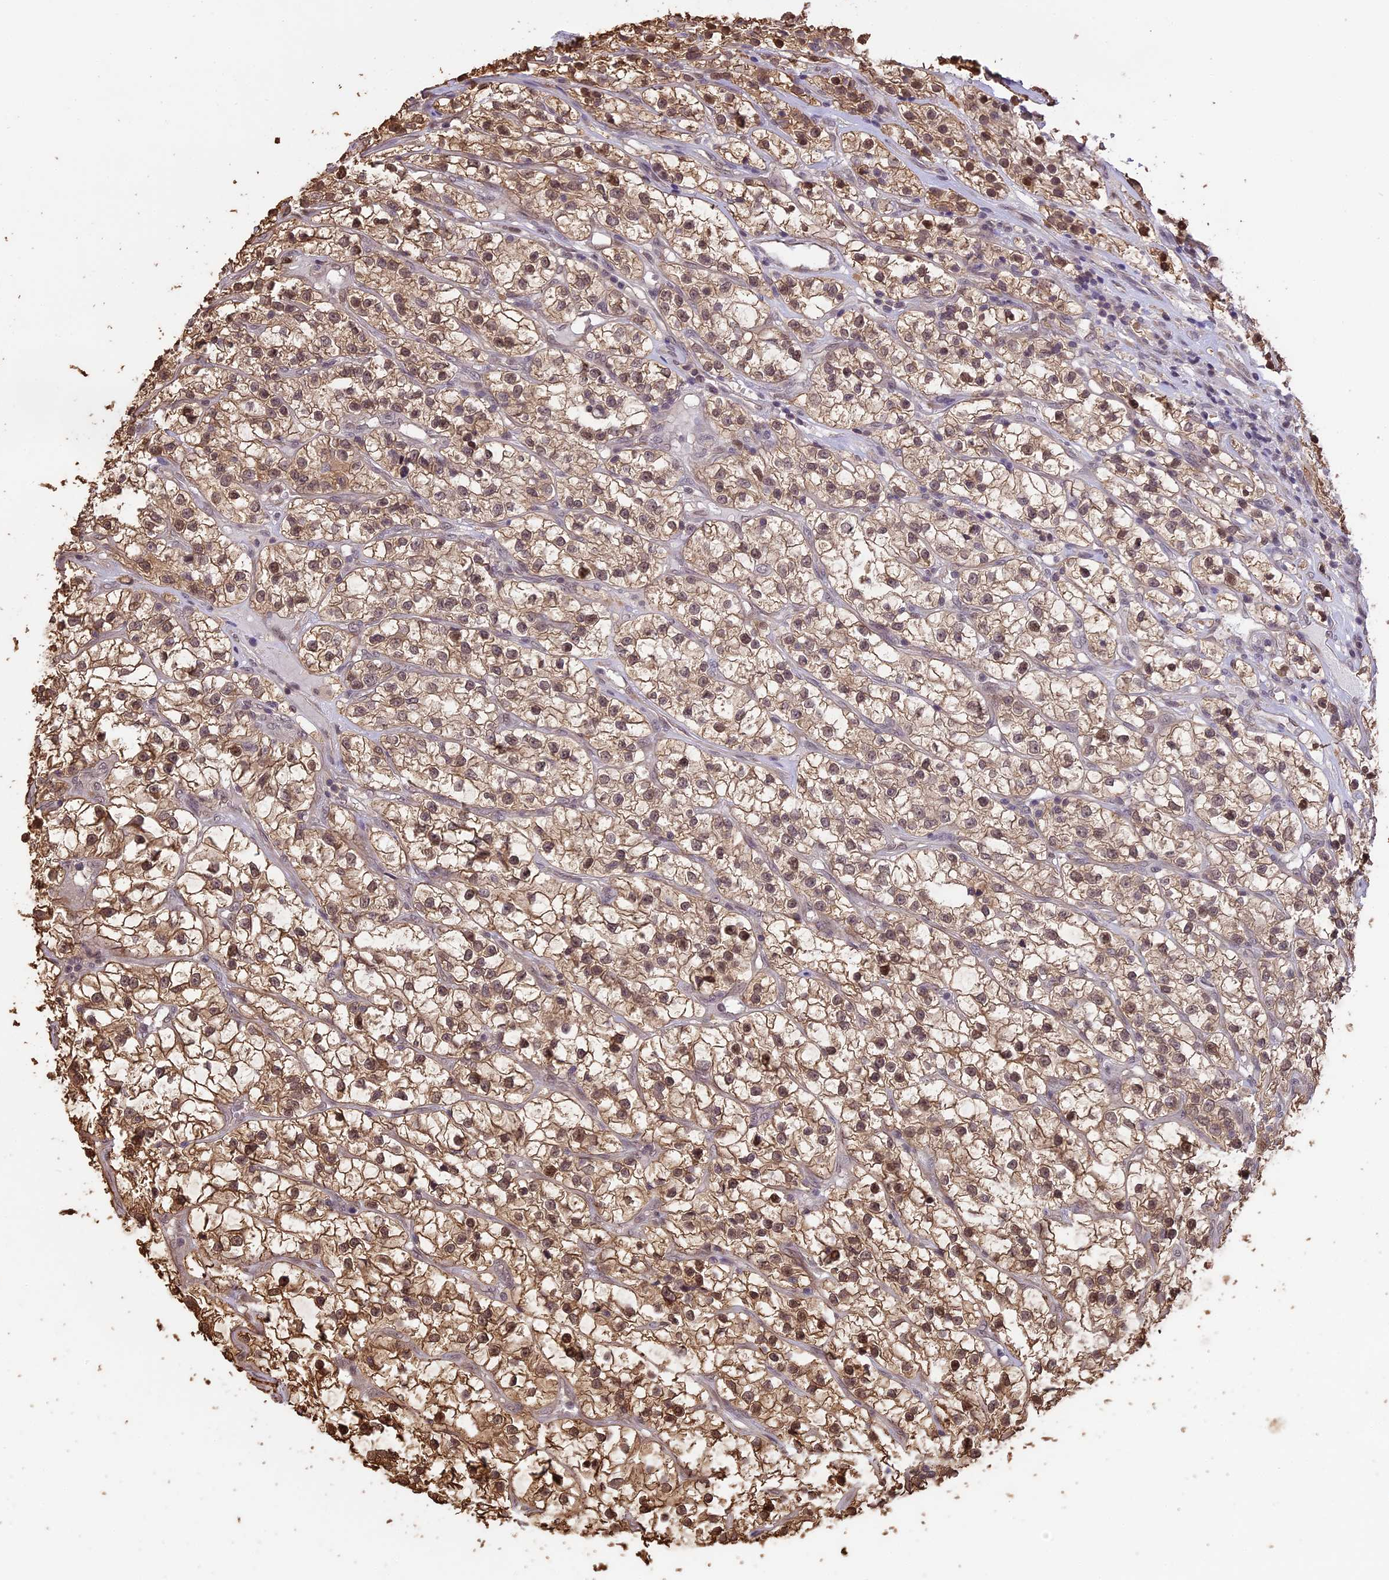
{"staining": {"intensity": "moderate", "quantity": ">75%", "location": "cytoplasmic/membranous,nuclear"}, "tissue": "renal cancer", "cell_type": "Tumor cells", "image_type": "cancer", "snomed": [{"axis": "morphology", "description": "Adenocarcinoma, NOS"}, {"axis": "topography", "description": "Kidney"}], "caption": "A histopathology image of human renal cancer (adenocarcinoma) stained for a protein displays moderate cytoplasmic/membranous and nuclear brown staining in tumor cells.", "gene": "TIGD7", "patient": {"sex": "female", "age": 57}}